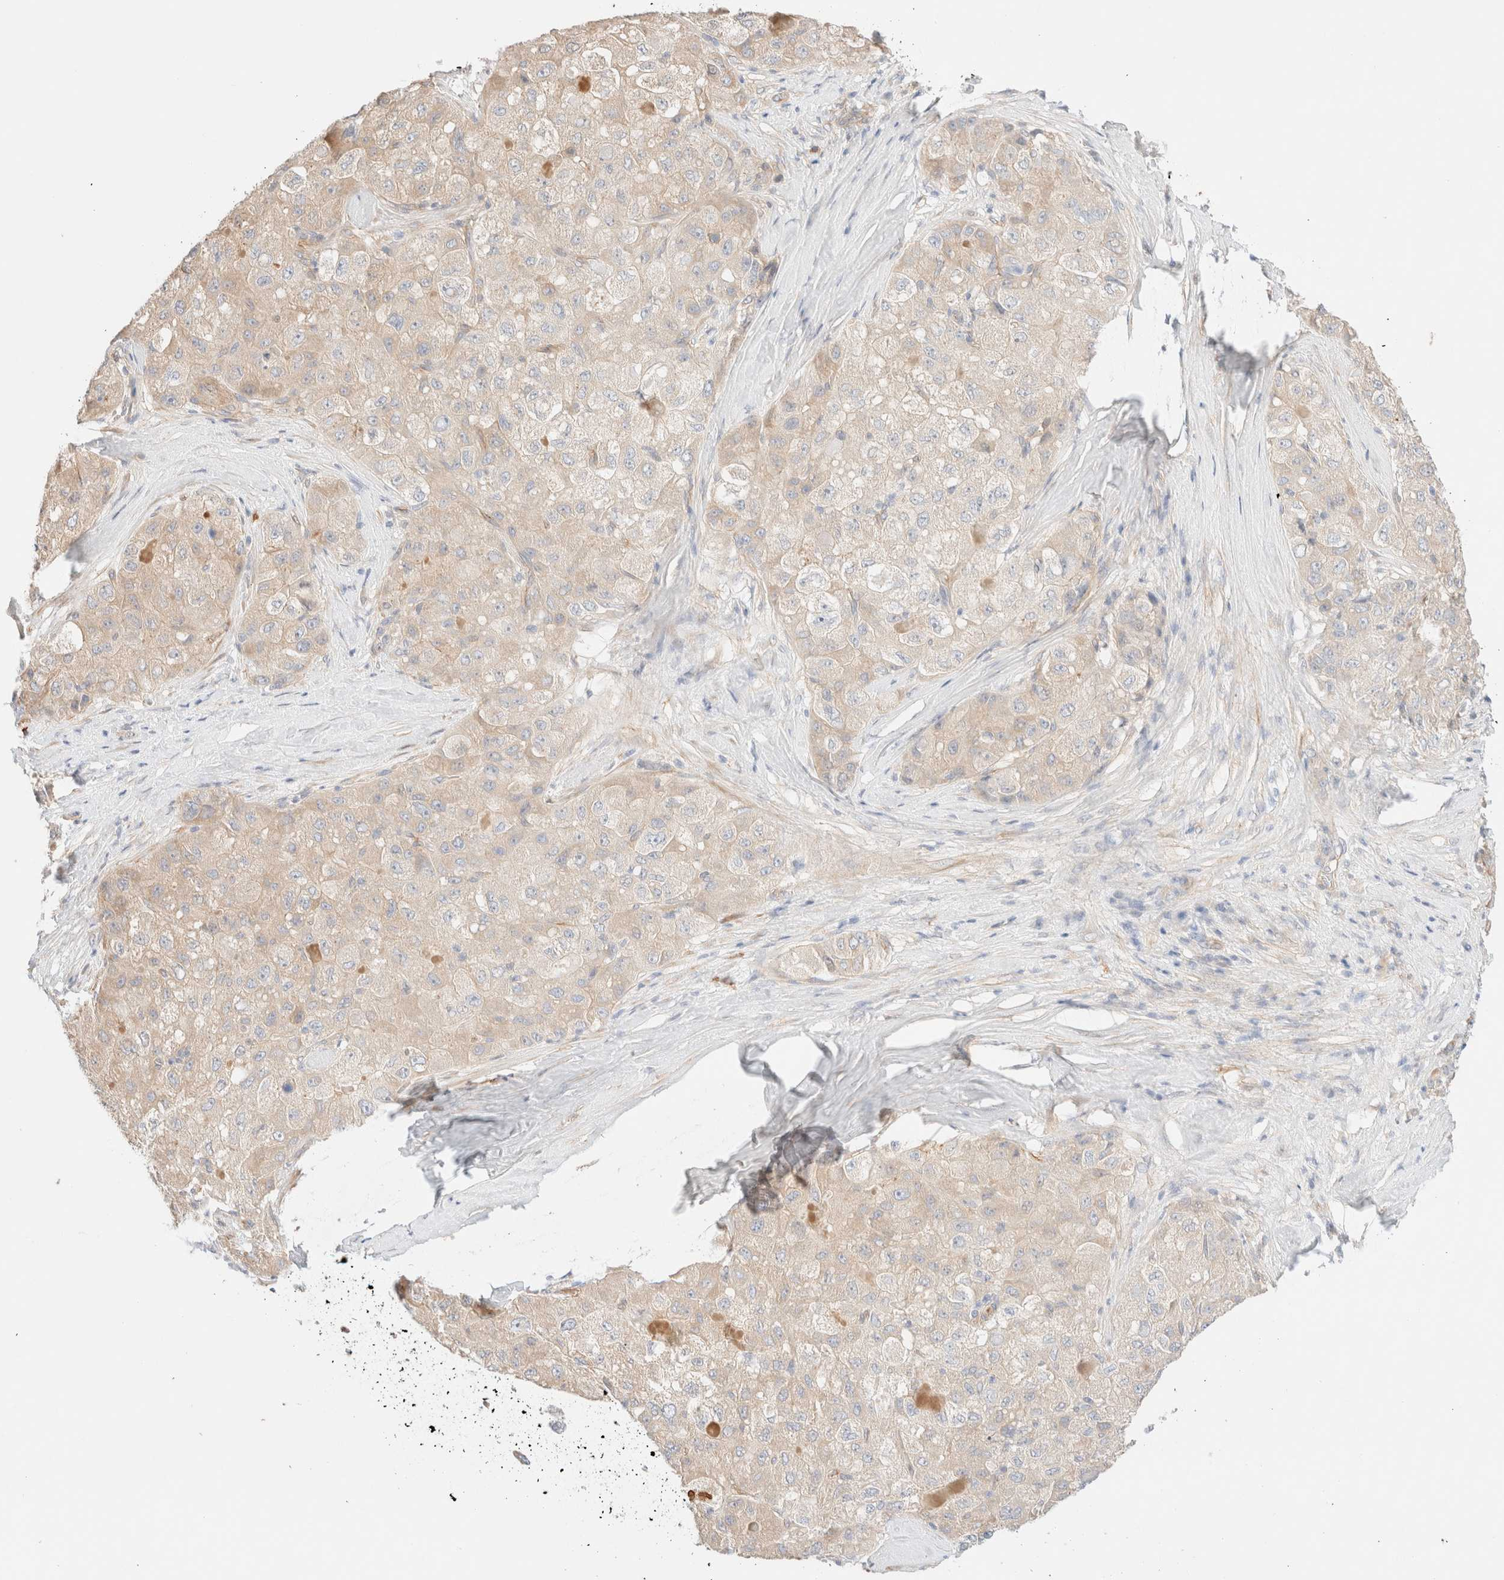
{"staining": {"intensity": "negative", "quantity": "none", "location": "none"}, "tissue": "liver cancer", "cell_type": "Tumor cells", "image_type": "cancer", "snomed": [{"axis": "morphology", "description": "Carcinoma, Hepatocellular, NOS"}, {"axis": "topography", "description": "Liver"}], "caption": "Immunohistochemistry (IHC) image of liver cancer stained for a protein (brown), which exhibits no staining in tumor cells. (Brightfield microscopy of DAB immunohistochemistry at high magnification).", "gene": "NIBAN2", "patient": {"sex": "male", "age": 80}}